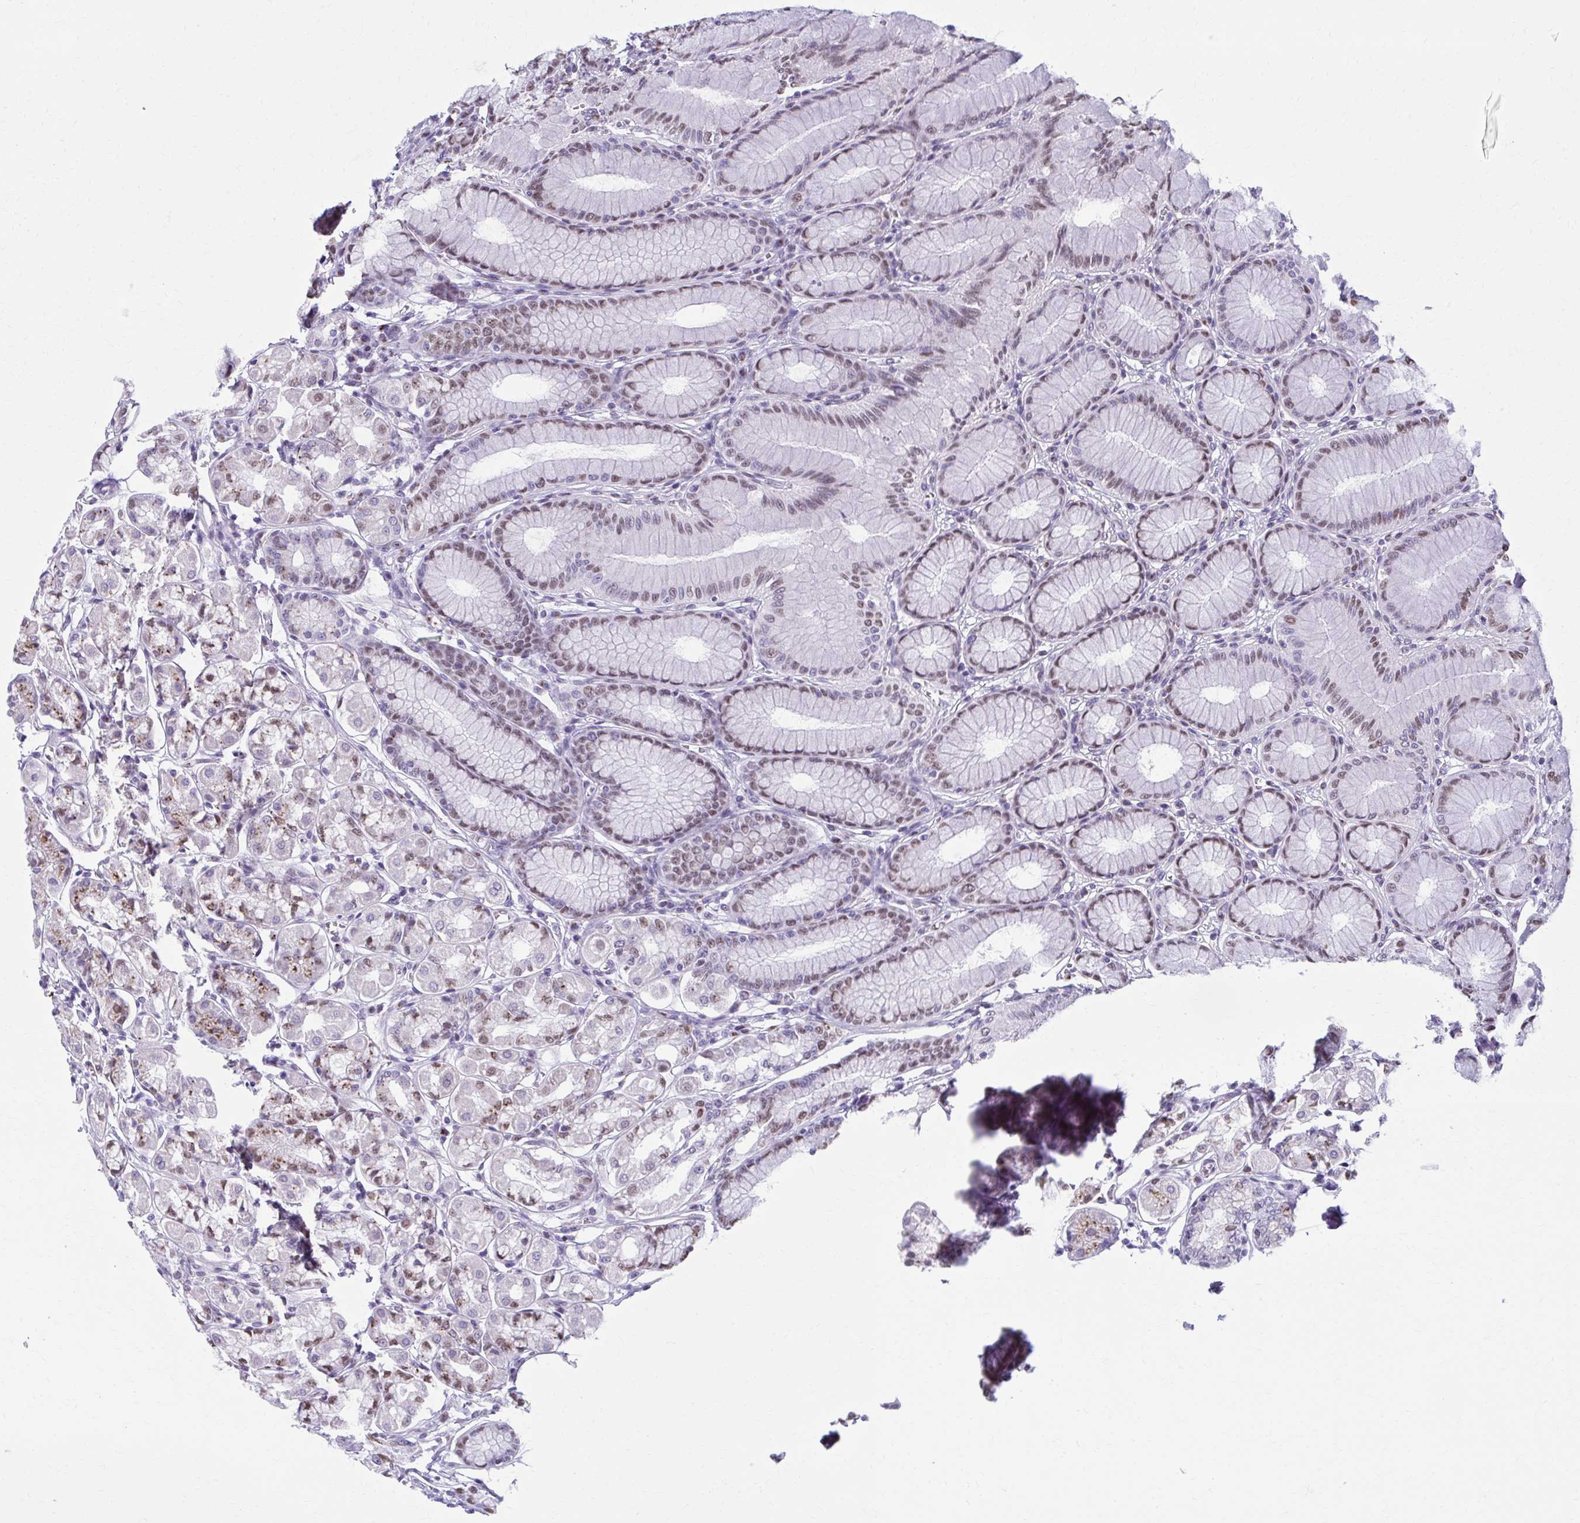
{"staining": {"intensity": "moderate", "quantity": "25%-75%", "location": "cytoplasmic/membranous,nuclear"}, "tissue": "stomach", "cell_type": "Glandular cells", "image_type": "normal", "snomed": [{"axis": "morphology", "description": "Normal tissue, NOS"}, {"axis": "topography", "description": "Stomach"}, {"axis": "topography", "description": "Stomach, lower"}], "caption": "There is medium levels of moderate cytoplasmic/membranous,nuclear positivity in glandular cells of benign stomach, as demonstrated by immunohistochemical staining (brown color).", "gene": "ZNF682", "patient": {"sex": "male", "age": 76}}